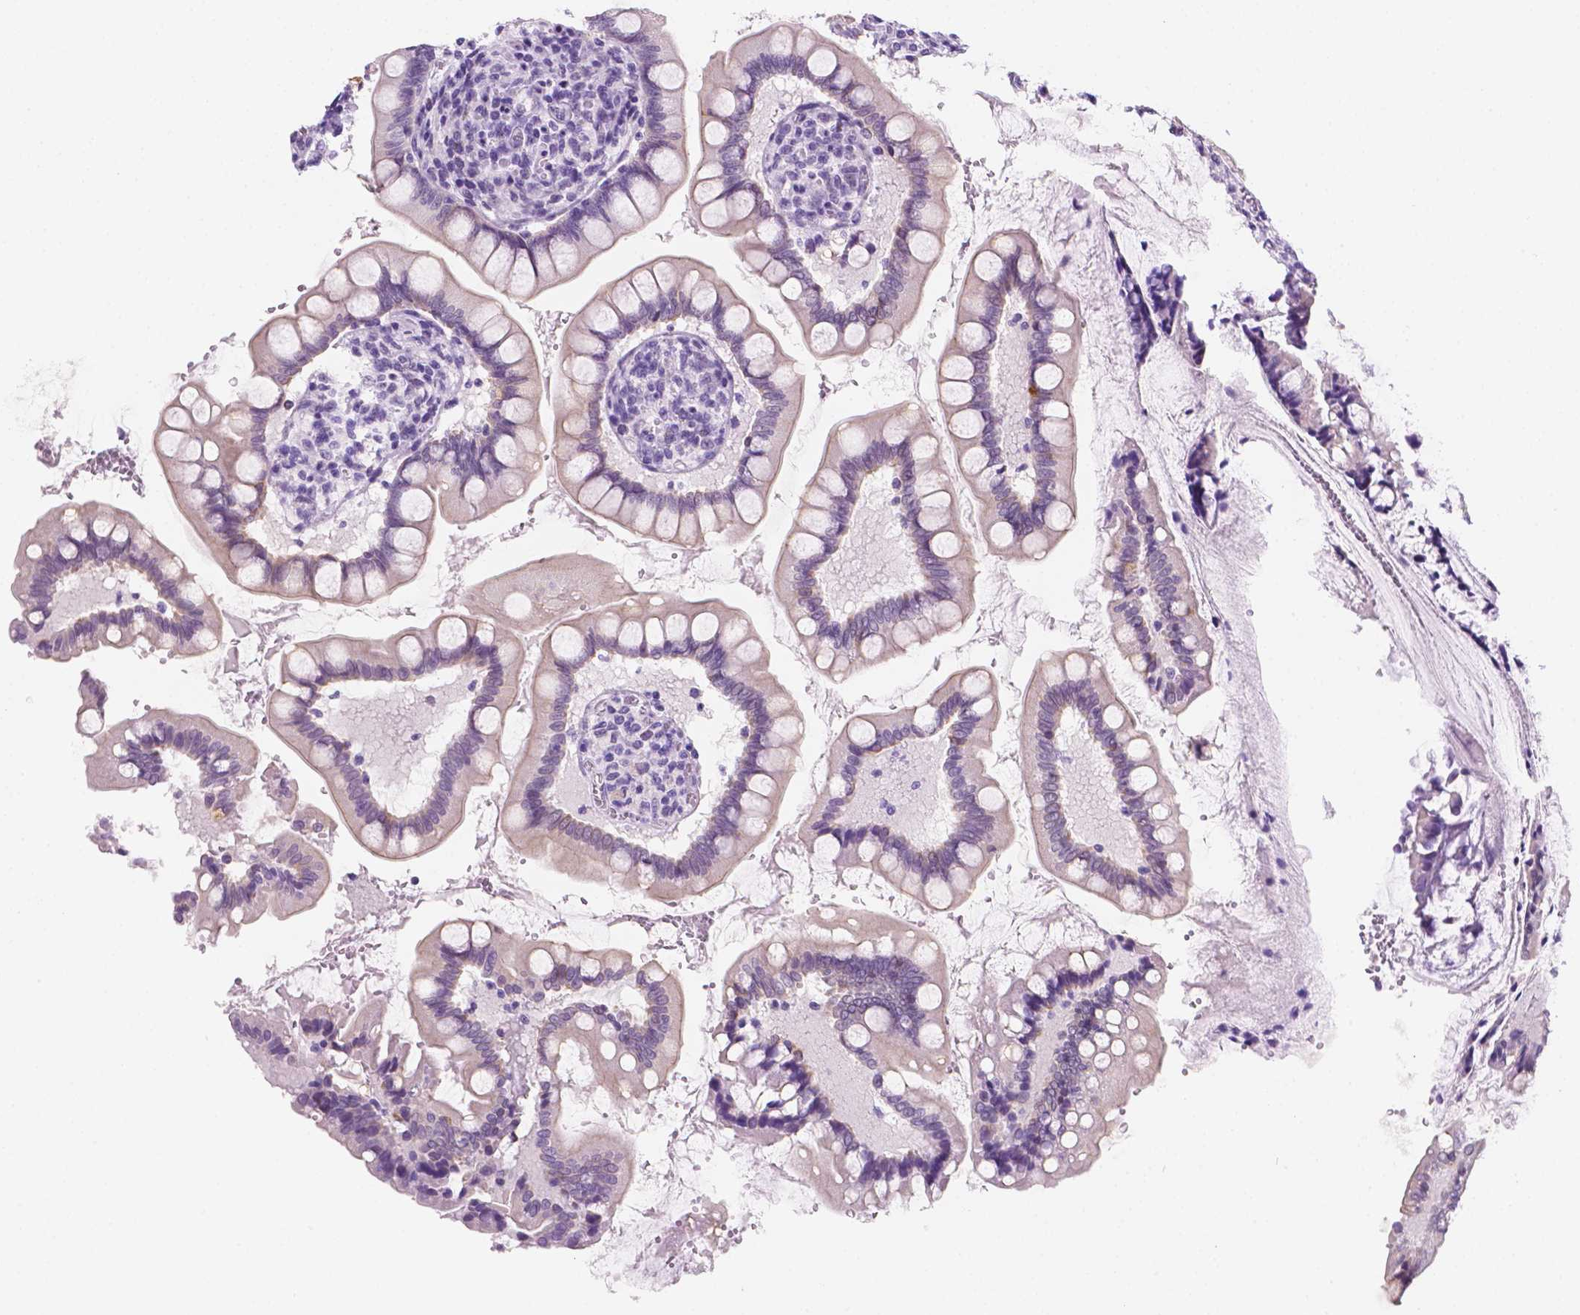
{"staining": {"intensity": "negative", "quantity": "none", "location": "none"}, "tissue": "small intestine", "cell_type": "Glandular cells", "image_type": "normal", "snomed": [{"axis": "morphology", "description": "Normal tissue, NOS"}, {"axis": "topography", "description": "Small intestine"}], "caption": "An image of small intestine stained for a protein exhibits no brown staining in glandular cells.", "gene": "PPL", "patient": {"sex": "female", "age": 56}}